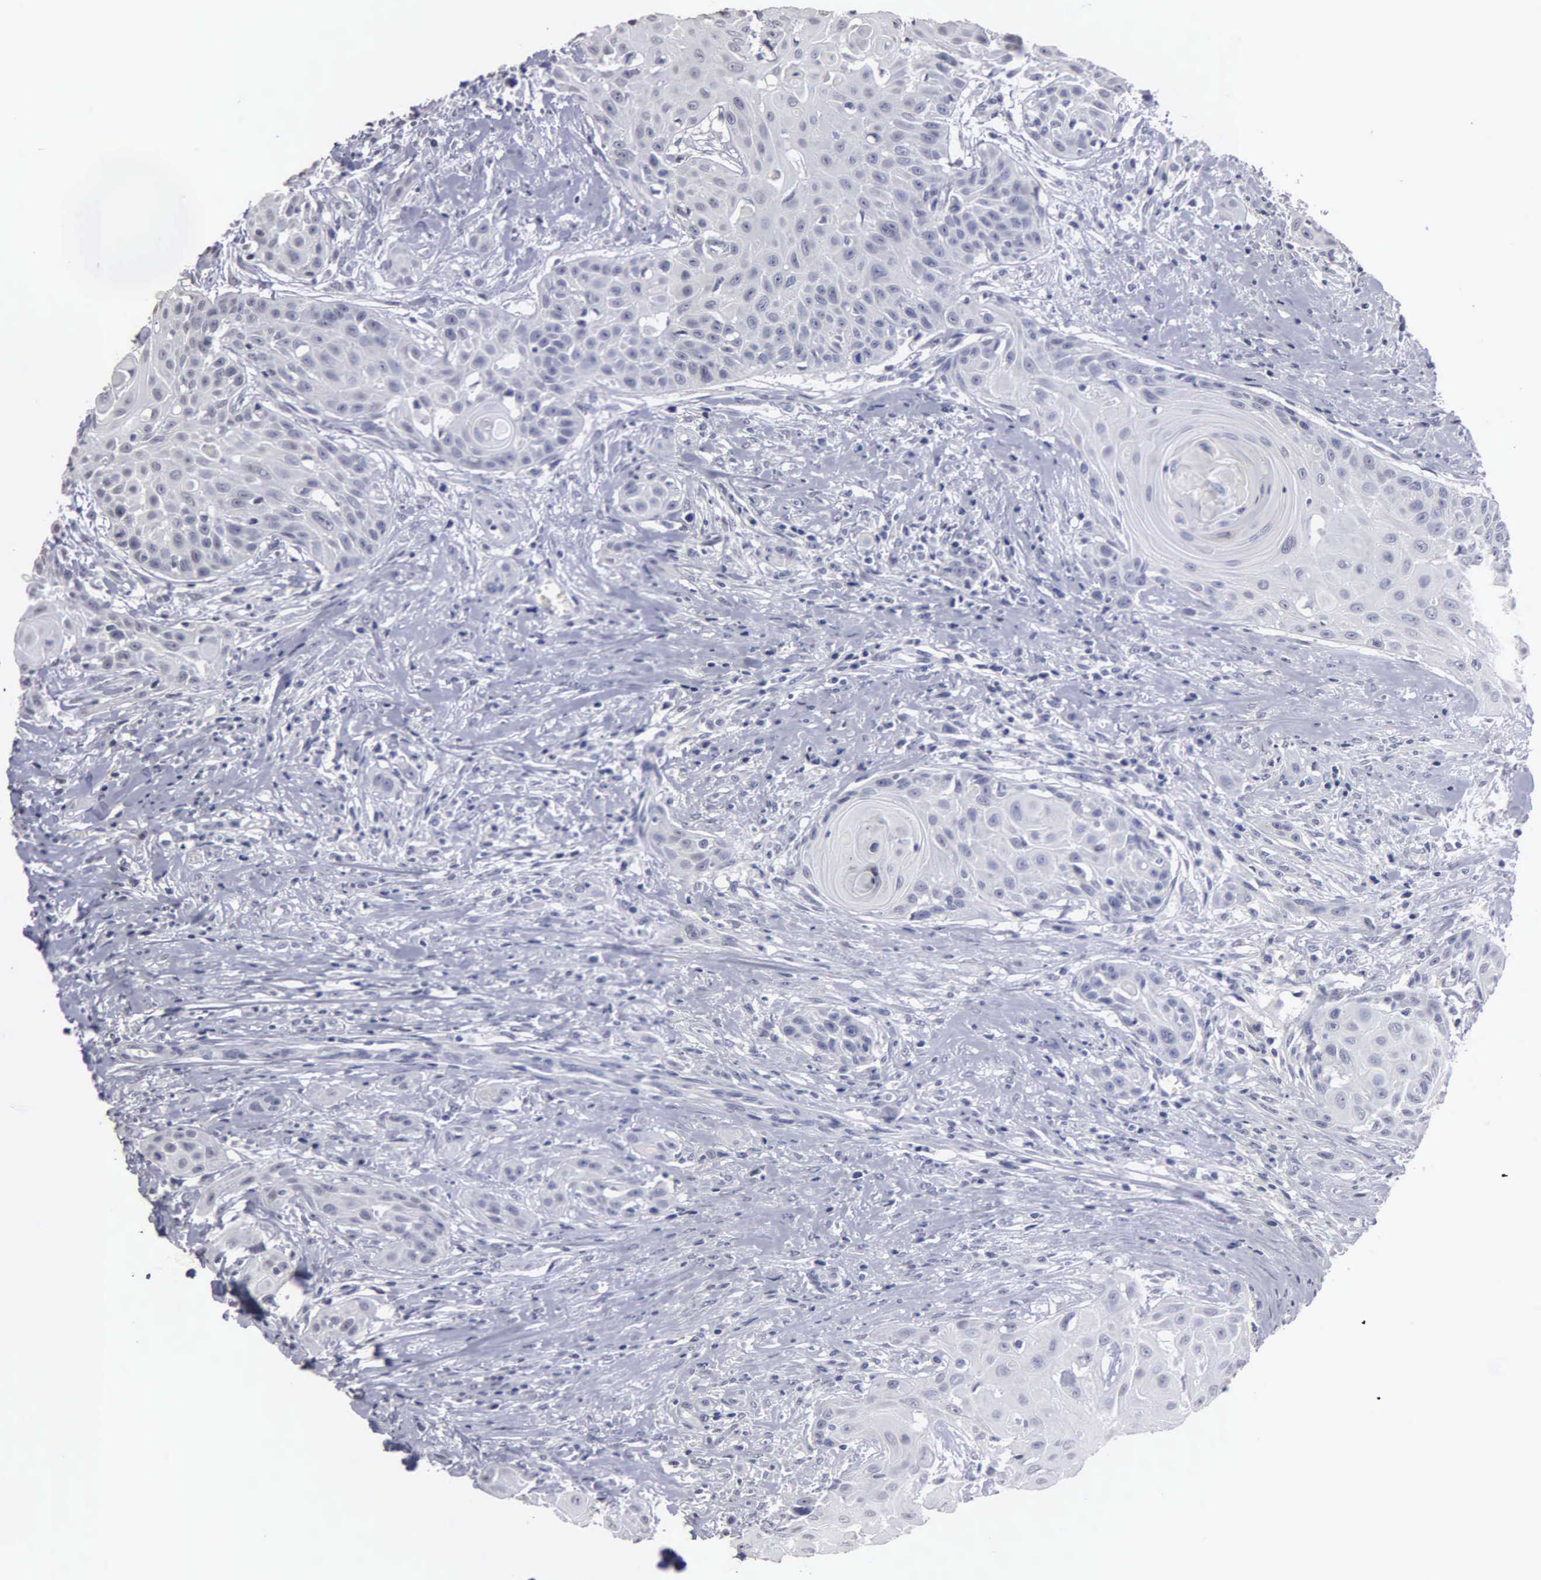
{"staining": {"intensity": "negative", "quantity": "none", "location": "none"}, "tissue": "head and neck cancer", "cell_type": "Tumor cells", "image_type": "cancer", "snomed": [{"axis": "morphology", "description": "Squamous cell carcinoma, NOS"}, {"axis": "morphology", "description": "Squamous cell carcinoma, metastatic, NOS"}, {"axis": "topography", "description": "Lymph node"}, {"axis": "topography", "description": "Salivary gland"}, {"axis": "topography", "description": "Head-Neck"}], "caption": "High magnification brightfield microscopy of head and neck cancer (squamous cell carcinoma) stained with DAB (brown) and counterstained with hematoxylin (blue): tumor cells show no significant positivity.", "gene": "UPB1", "patient": {"sex": "female", "age": 74}}